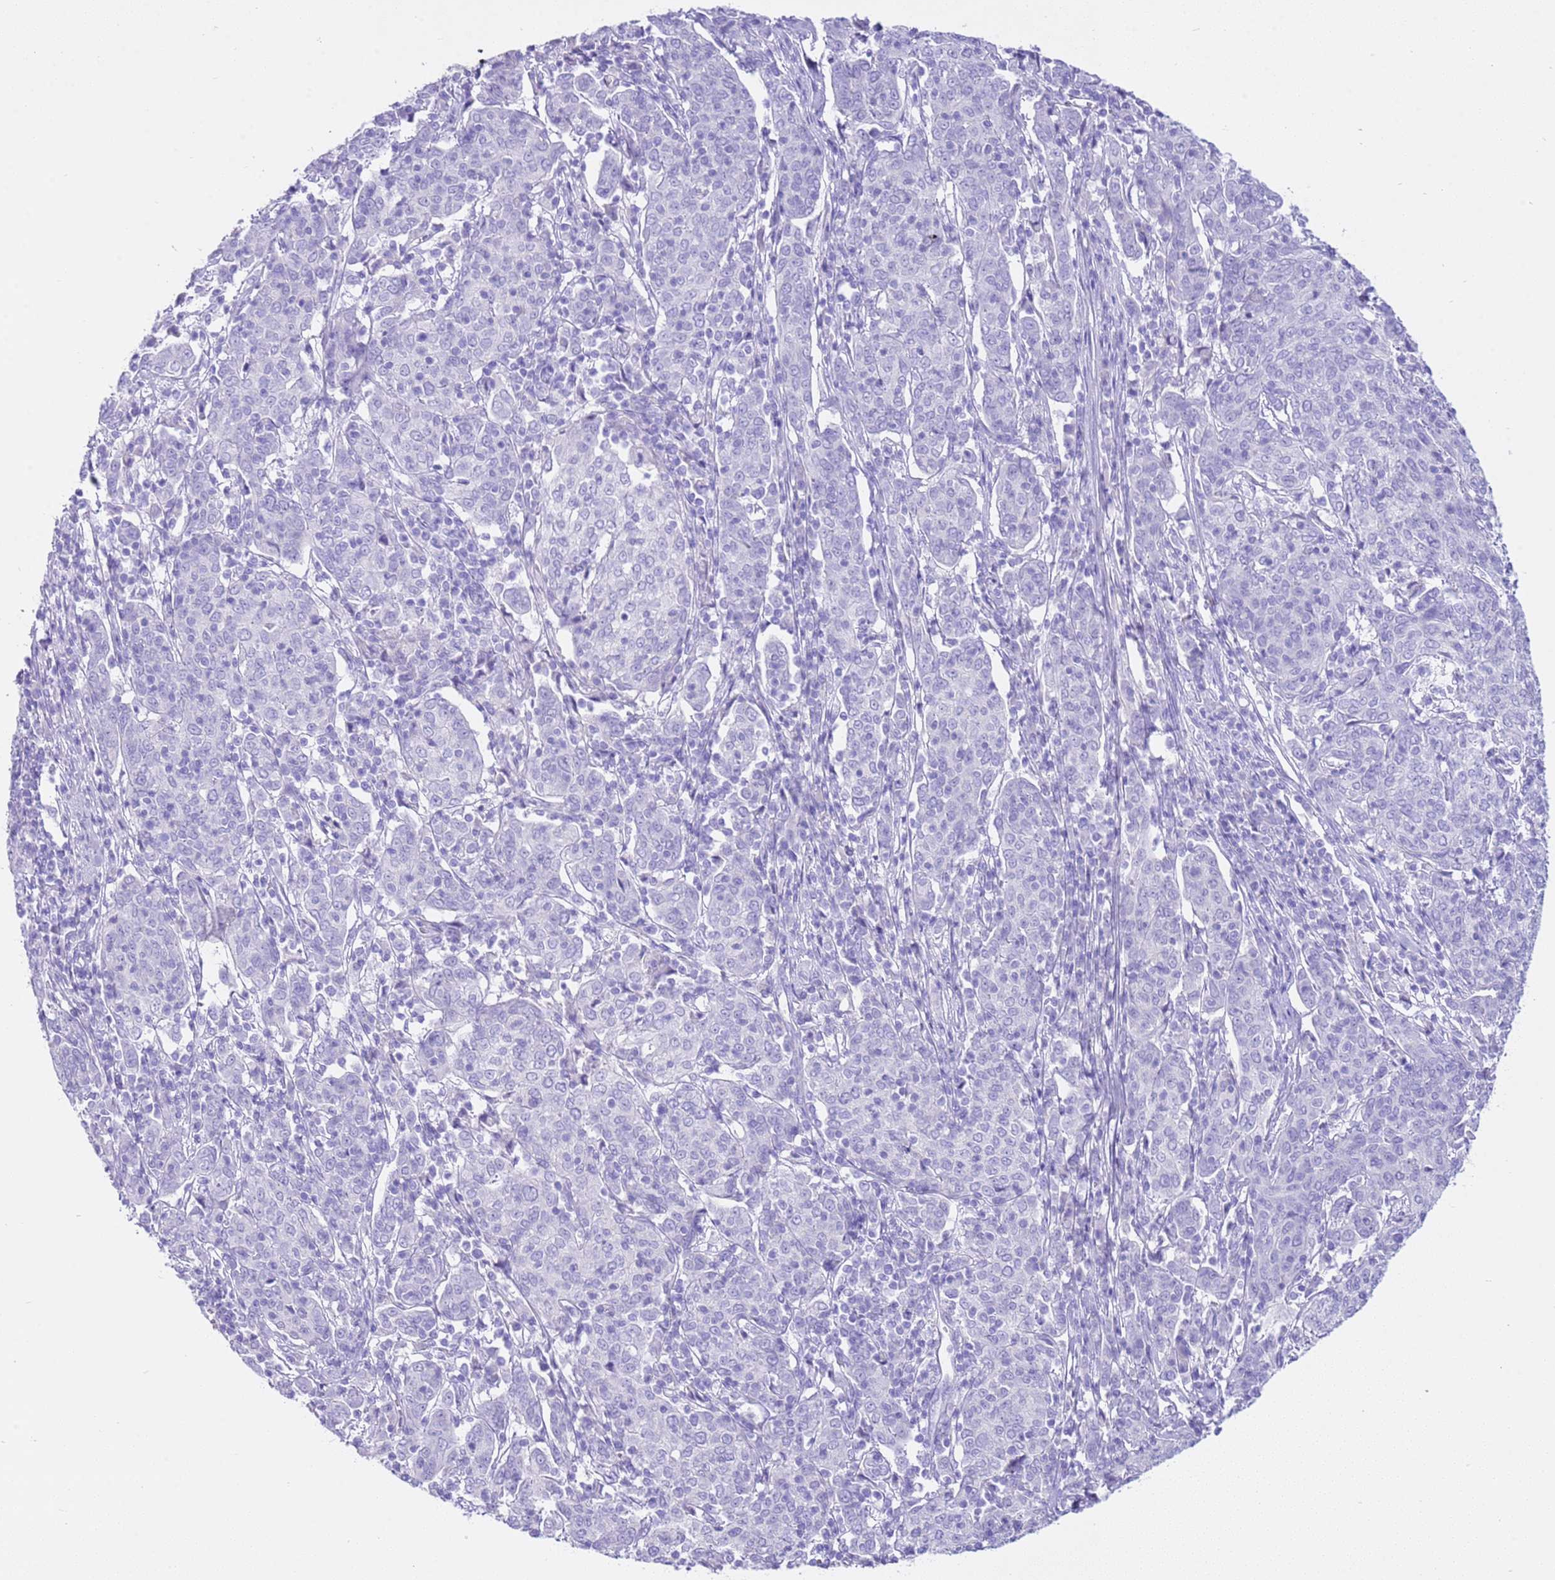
{"staining": {"intensity": "negative", "quantity": "none", "location": "none"}, "tissue": "cervical cancer", "cell_type": "Tumor cells", "image_type": "cancer", "snomed": [{"axis": "morphology", "description": "Squamous cell carcinoma, NOS"}, {"axis": "topography", "description": "Cervix"}], "caption": "Protein analysis of cervical squamous cell carcinoma displays no significant positivity in tumor cells. (DAB (3,3'-diaminobenzidine) IHC, high magnification).", "gene": "CPB1", "patient": {"sex": "female", "age": 67}}